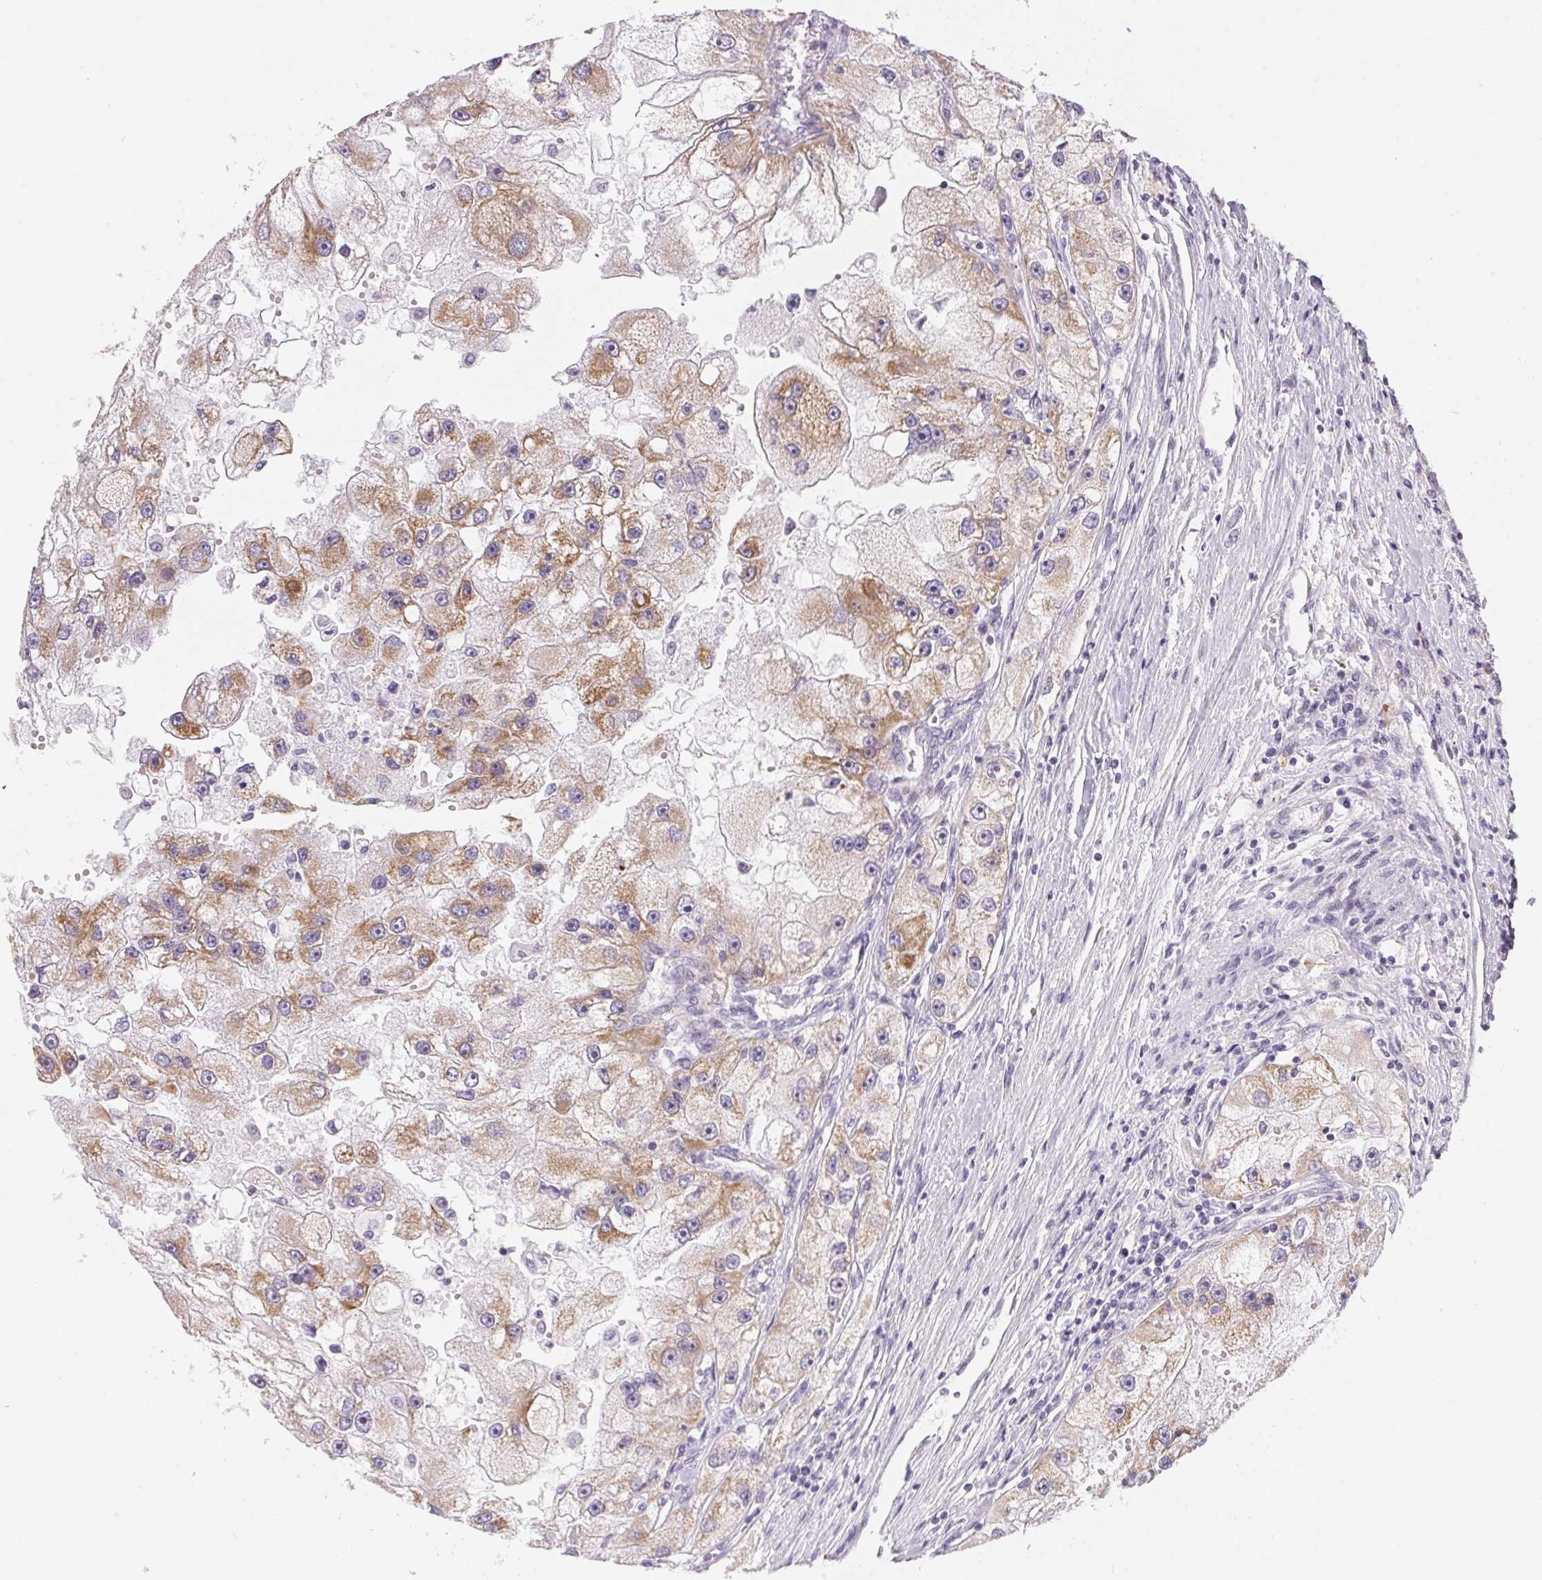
{"staining": {"intensity": "moderate", "quantity": ">75%", "location": "cytoplasmic/membranous"}, "tissue": "renal cancer", "cell_type": "Tumor cells", "image_type": "cancer", "snomed": [{"axis": "morphology", "description": "Adenocarcinoma, NOS"}, {"axis": "topography", "description": "Kidney"}], "caption": "Protein analysis of adenocarcinoma (renal) tissue exhibits moderate cytoplasmic/membranous staining in about >75% of tumor cells.", "gene": "GIPC2", "patient": {"sex": "male", "age": 63}}